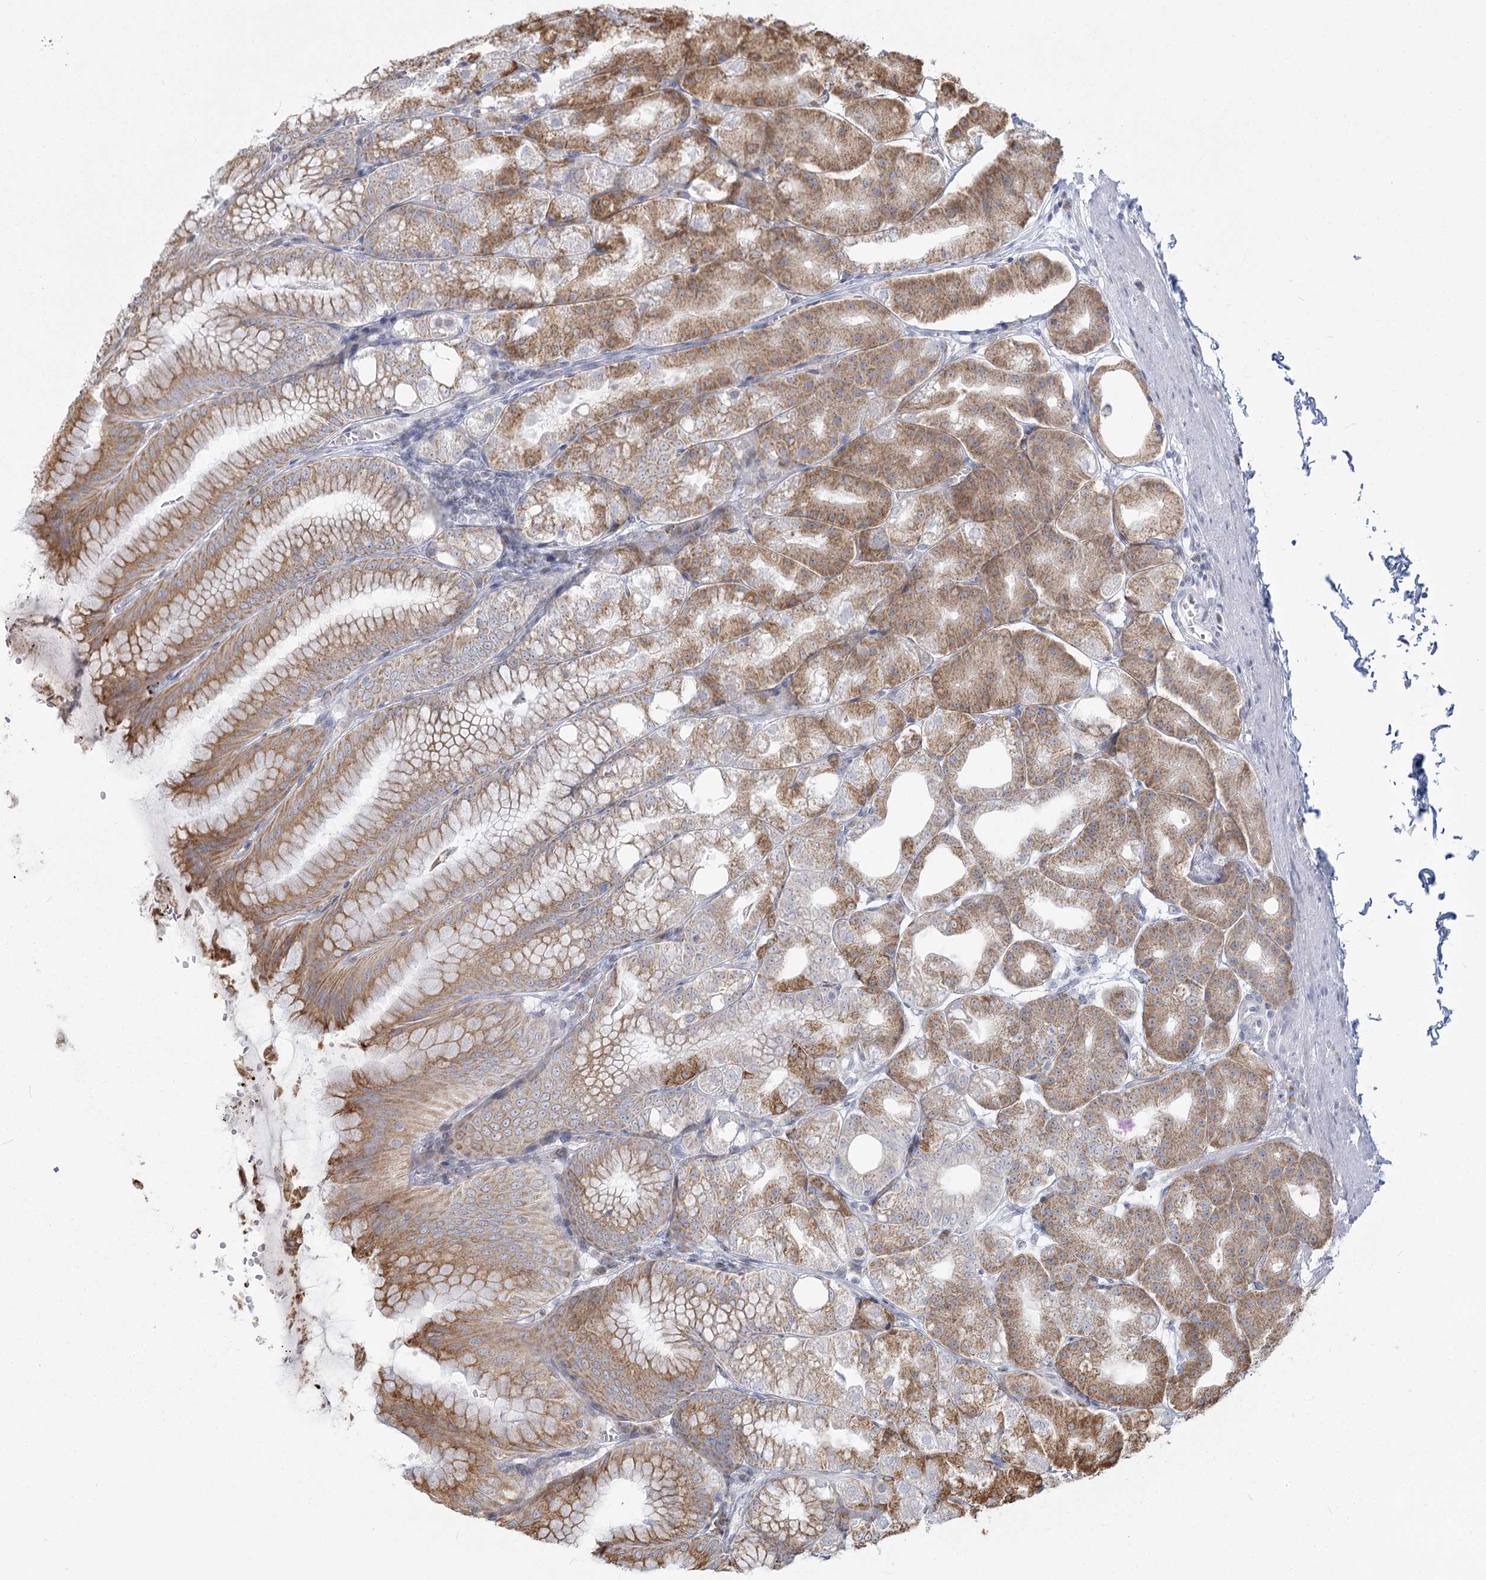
{"staining": {"intensity": "moderate", "quantity": "25%-75%", "location": "cytoplasmic/membranous"}, "tissue": "stomach", "cell_type": "Glandular cells", "image_type": "normal", "snomed": [{"axis": "morphology", "description": "Normal tissue, NOS"}, {"axis": "topography", "description": "Stomach, lower"}], "caption": "A brown stain shows moderate cytoplasmic/membranous positivity of a protein in glandular cells of benign stomach.", "gene": "LACTB", "patient": {"sex": "male", "age": 71}}